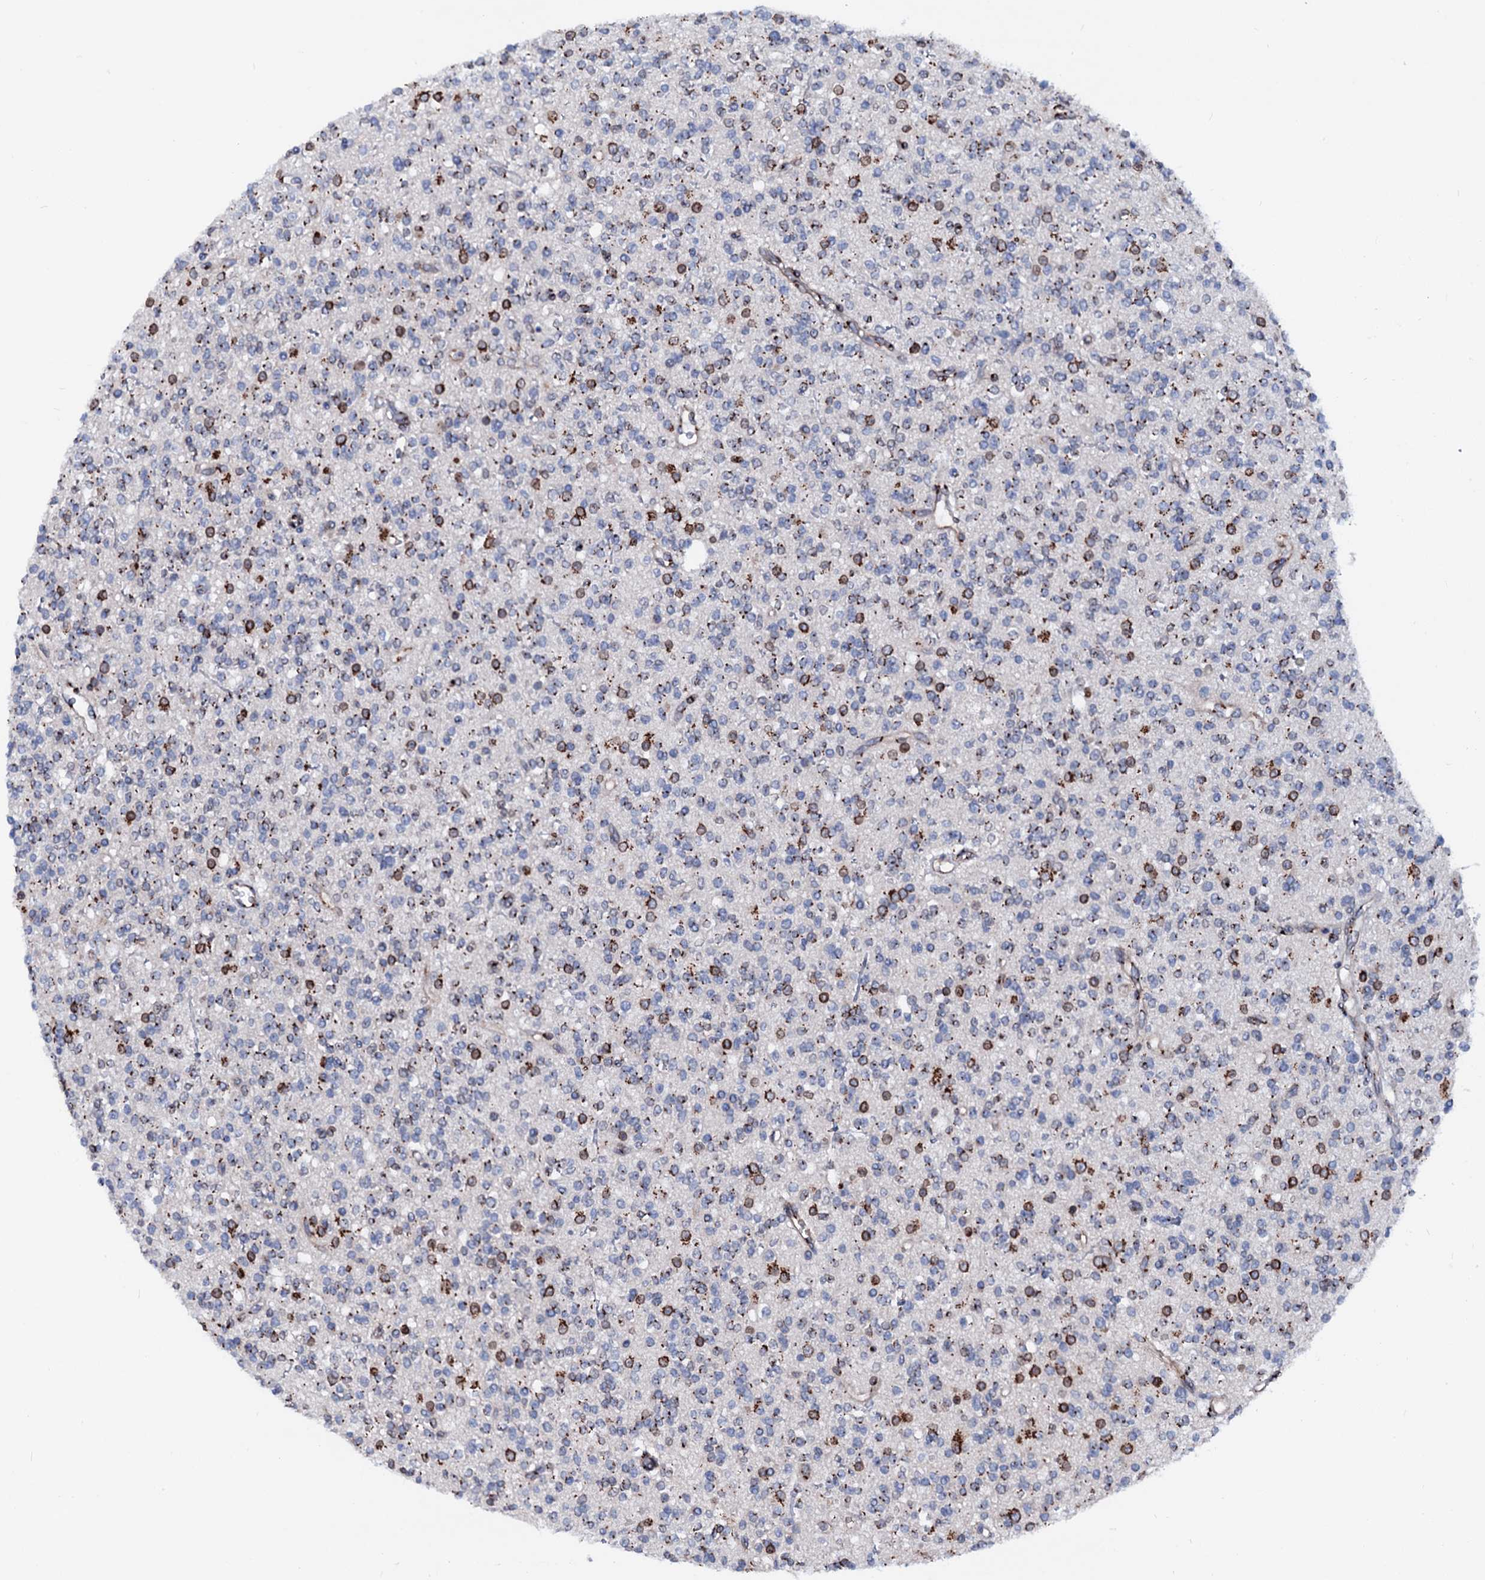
{"staining": {"intensity": "moderate", "quantity": "<25%", "location": "cytoplasmic/membranous"}, "tissue": "glioma", "cell_type": "Tumor cells", "image_type": "cancer", "snomed": [{"axis": "morphology", "description": "Glioma, malignant, High grade"}, {"axis": "topography", "description": "Brain"}], "caption": "Glioma stained for a protein reveals moderate cytoplasmic/membranous positivity in tumor cells. The staining is performed using DAB brown chromogen to label protein expression. The nuclei are counter-stained blue using hematoxylin.", "gene": "TMCO3", "patient": {"sex": "male", "age": 34}}